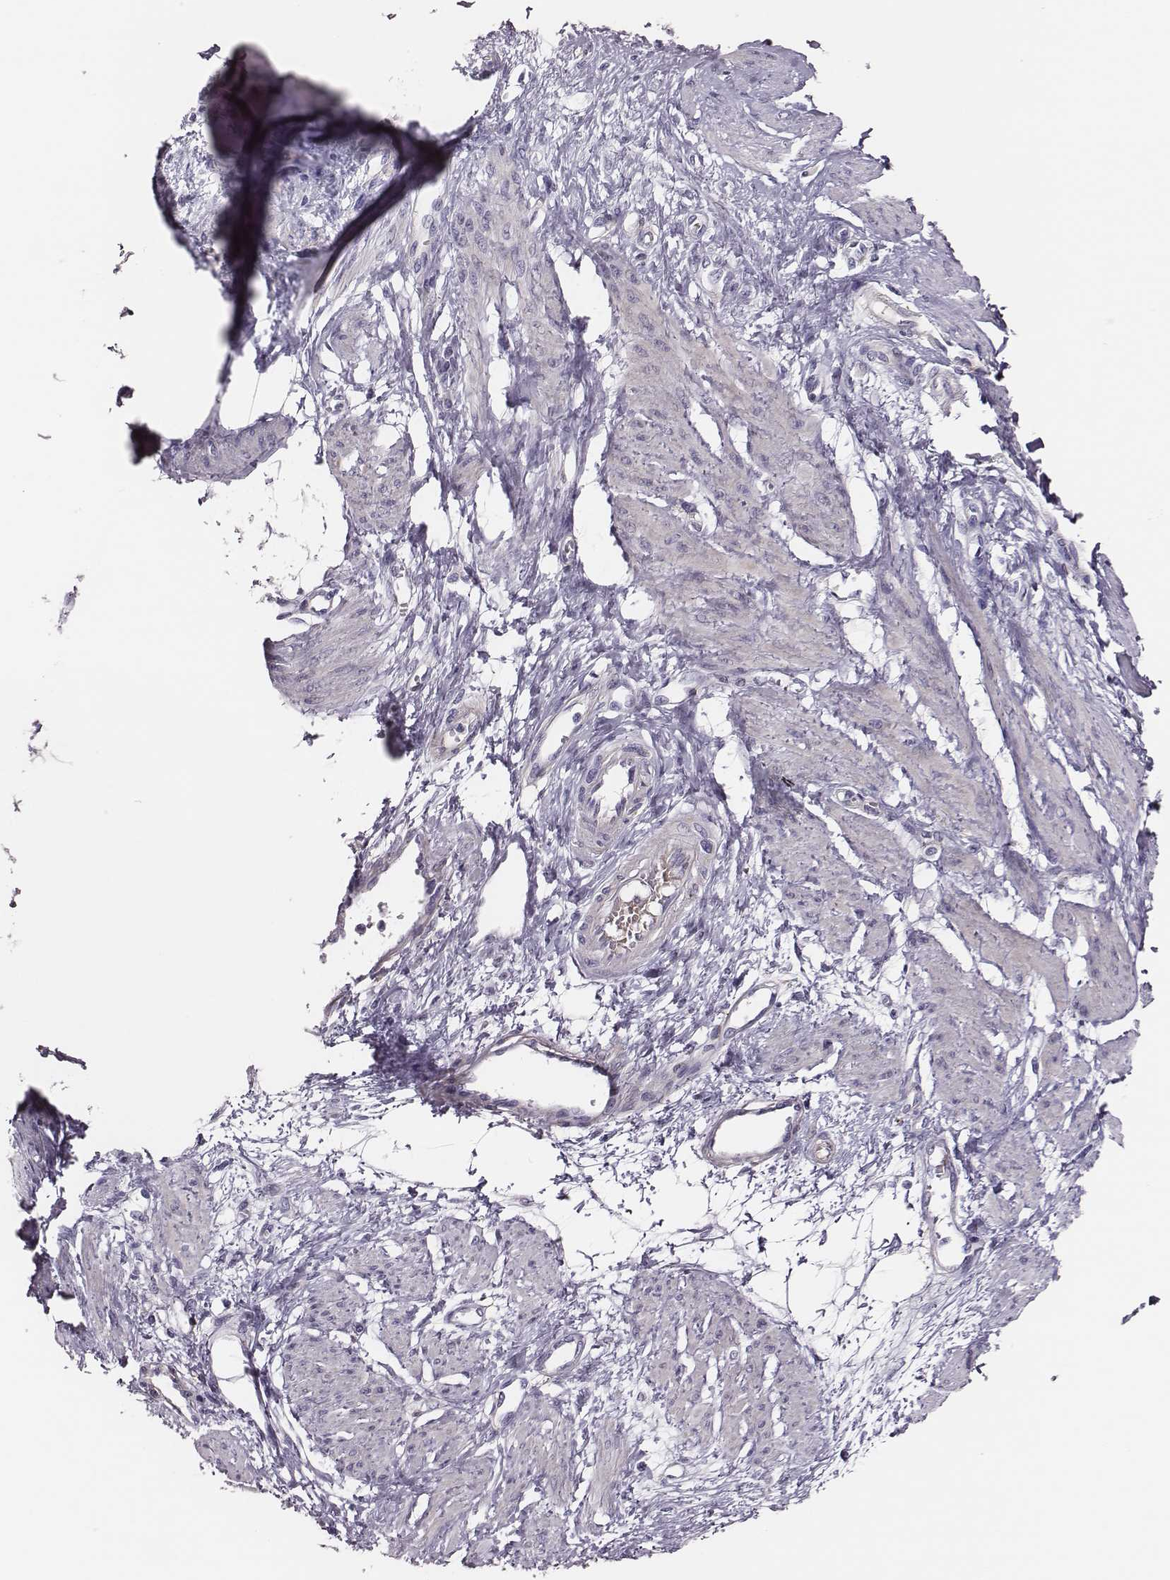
{"staining": {"intensity": "negative", "quantity": "none", "location": "none"}, "tissue": "smooth muscle", "cell_type": "Smooth muscle cells", "image_type": "normal", "snomed": [{"axis": "morphology", "description": "Normal tissue, NOS"}, {"axis": "topography", "description": "Smooth muscle"}, {"axis": "topography", "description": "Uterus"}], "caption": "Immunohistochemistry of benign human smooth muscle displays no expression in smooth muscle cells.", "gene": "SCML2", "patient": {"sex": "female", "age": 39}}